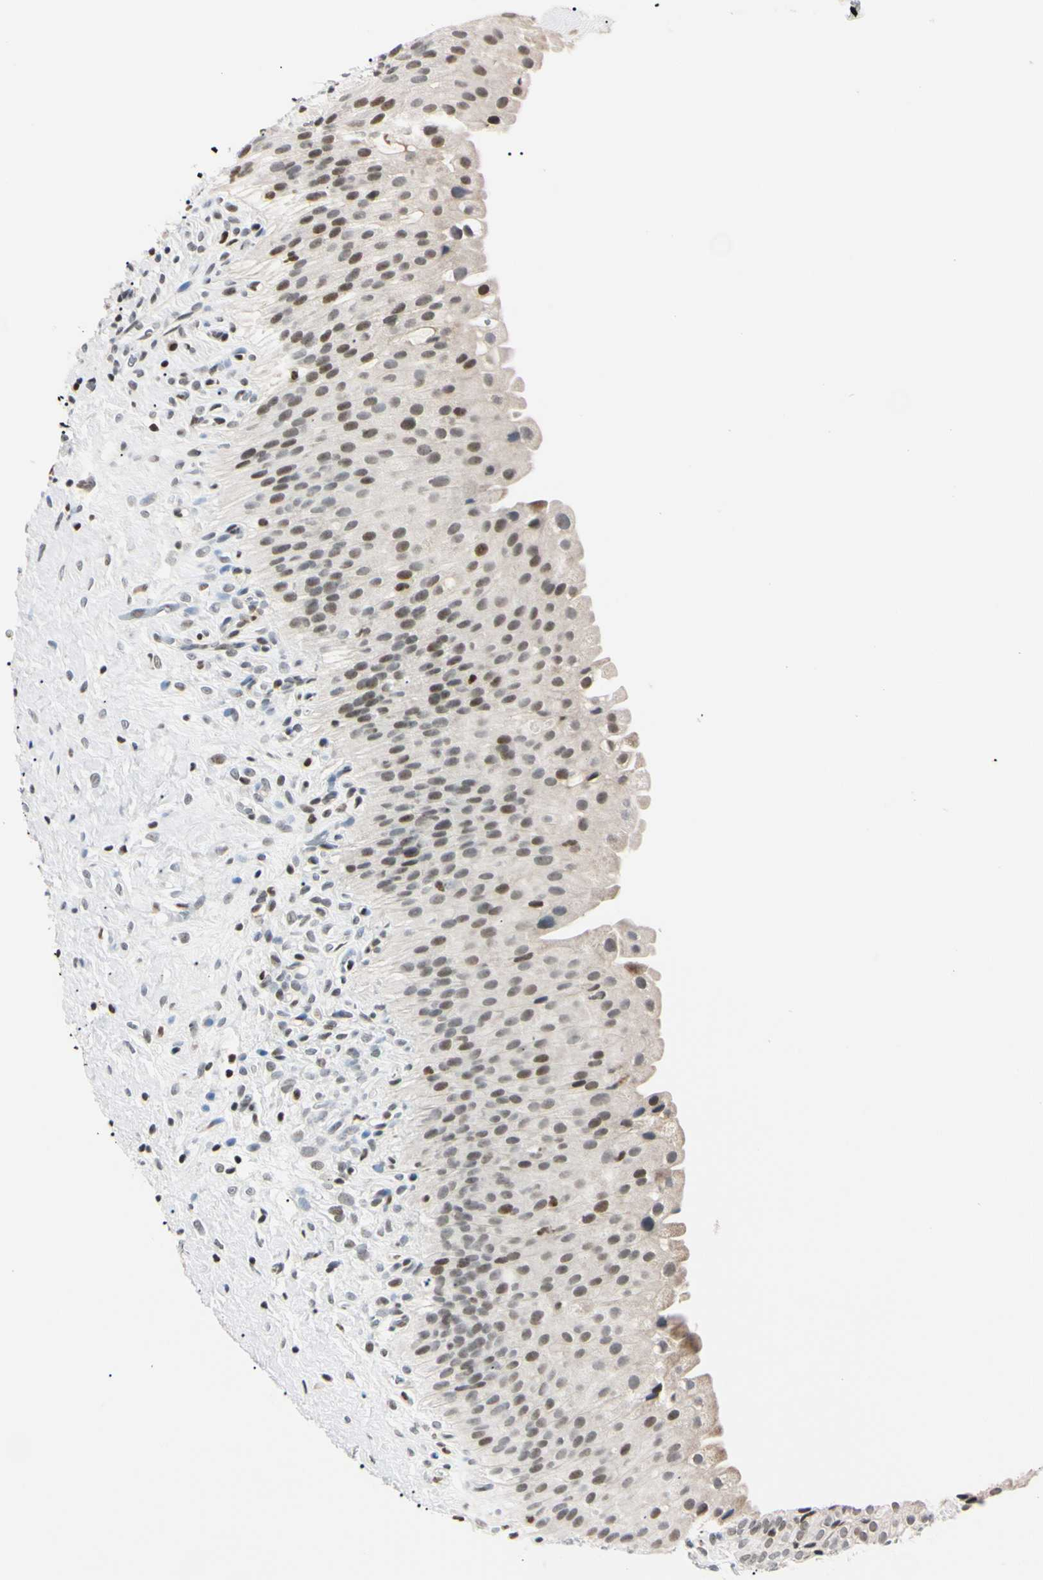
{"staining": {"intensity": "moderate", "quantity": "25%-75%", "location": "nuclear"}, "tissue": "urinary bladder", "cell_type": "Urothelial cells", "image_type": "normal", "snomed": [{"axis": "morphology", "description": "Normal tissue, NOS"}, {"axis": "morphology", "description": "Urothelial carcinoma, High grade"}, {"axis": "topography", "description": "Urinary bladder"}], "caption": "An image showing moderate nuclear expression in approximately 25%-75% of urothelial cells in benign urinary bladder, as visualized by brown immunohistochemical staining.", "gene": "C1orf174", "patient": {"sex": "male", "age": 46}}